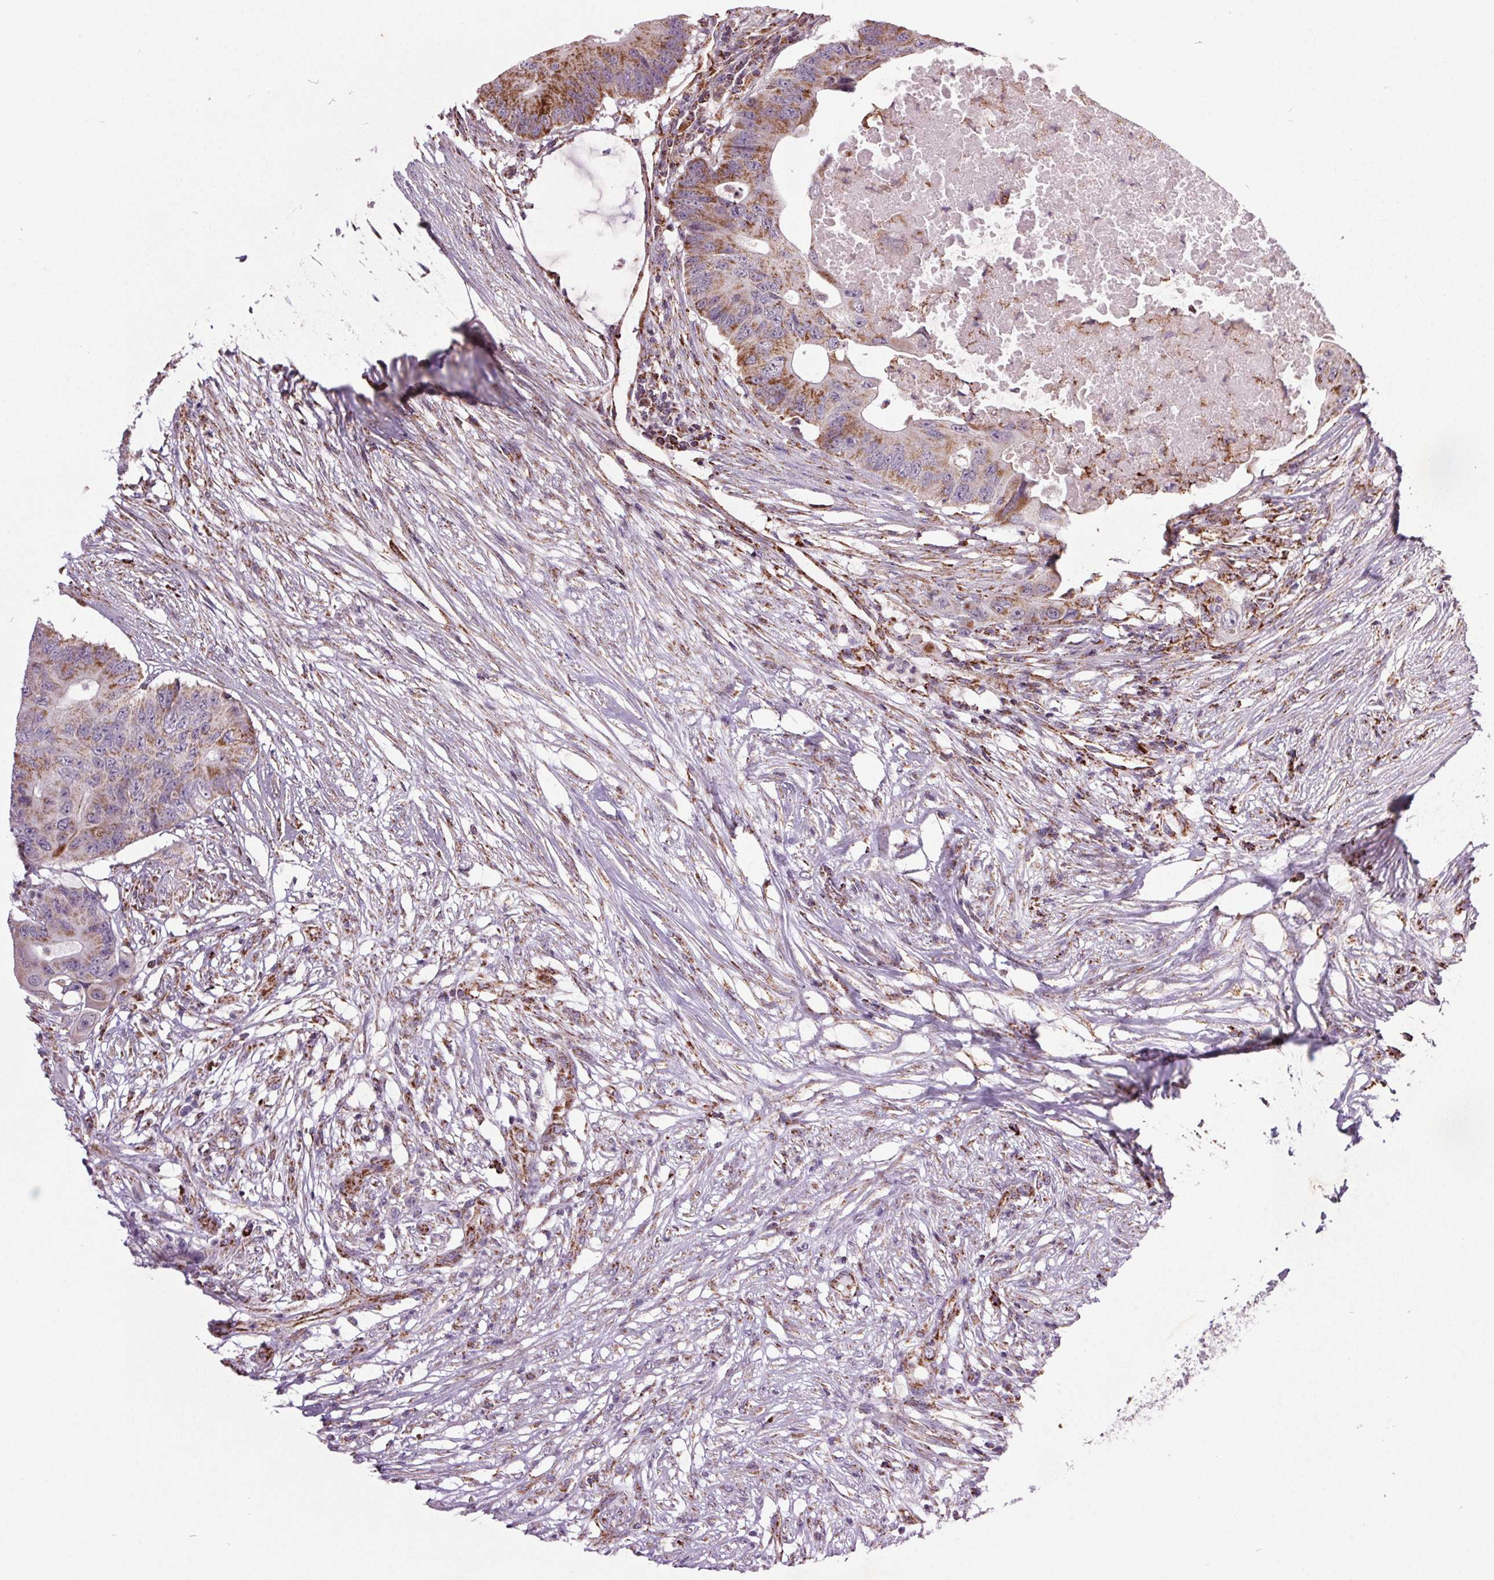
{"staining": {"intensity": "moderate", "quantity": ">75%", "location": "cytoplasmic/membranous"}, "tissue": "colorectal cancer", "cell_type": "Tumor cells", "image_type": "cancer", "snomed": [{"axis": "morphology", "description": "Adenocarcinoma, NOS"}, {"axis": "topography", "description": "Colon"}], "caption": "IHC staining of colorectal adenocarcinoma, which demonstrates medium levels of moderate cytoplasmic/membranous positivity in approximately >75% of tumor cells indicating moderate cytoplasmic/membranous protein staining. The staining was performed using DAB (brown) for protein detection and nuclei were counterstained in hematoxylin (blue).", "gene": "NDUFS6", "patient": {"sex": "male", "age": 71}}